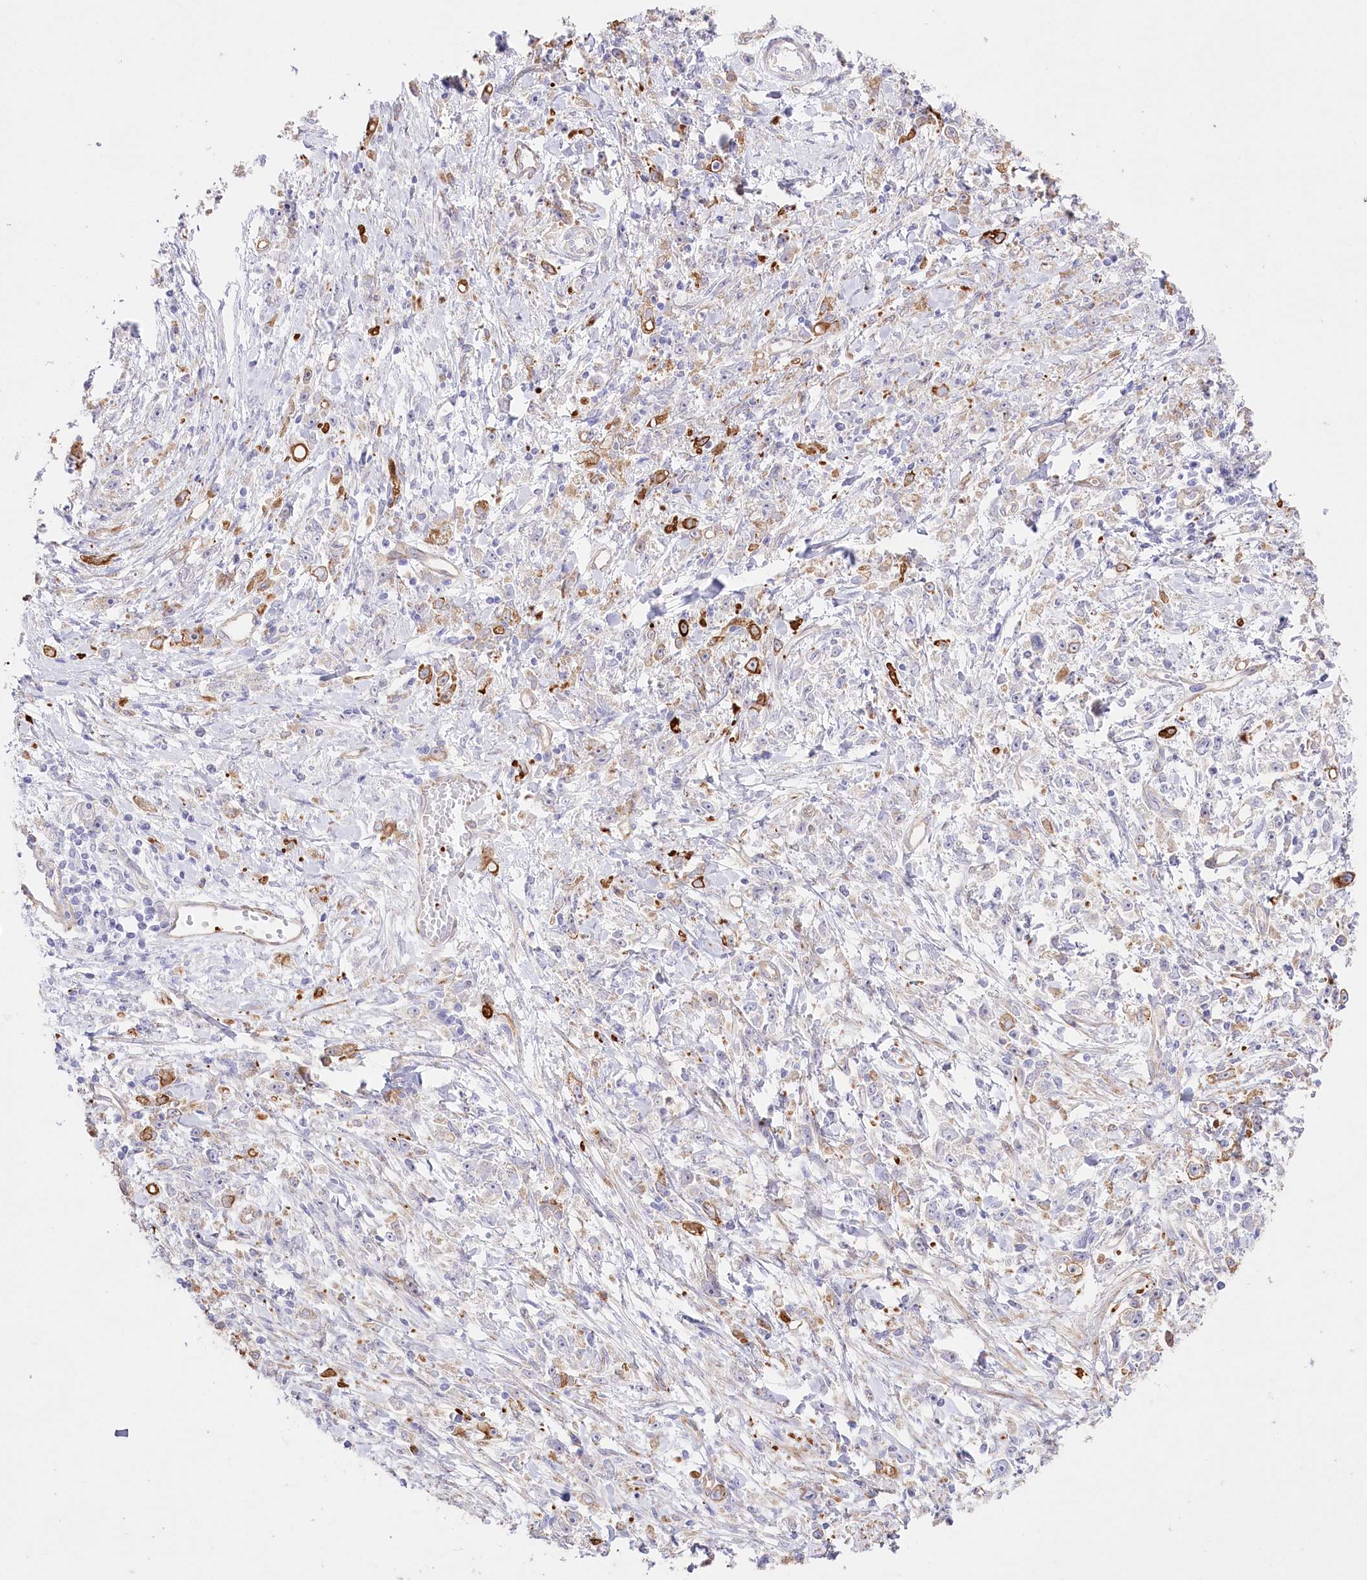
{"staining": {"intensity": "strong", "quantity": "<25%", "location": "cytoplasmic/membranous"}, "tissue": "stomach cancer", "cell_type": "Tumor cells", "image_type": "cancer", "snomed": [{"axis": "morphology", "description": "Adenocarcinoma, NOS"}, {"axis": "topography", "description": "Stomach"}], "caption": "A brown stain shows strong cytoplasmic/membranous positivity of a protein in stomach cancer tumor cells. (brown staining indicates protein expression, while blue staining denotes nuclei).", "gene": "SLC39A10", "patient": {"sex": "female", "age": 59}}